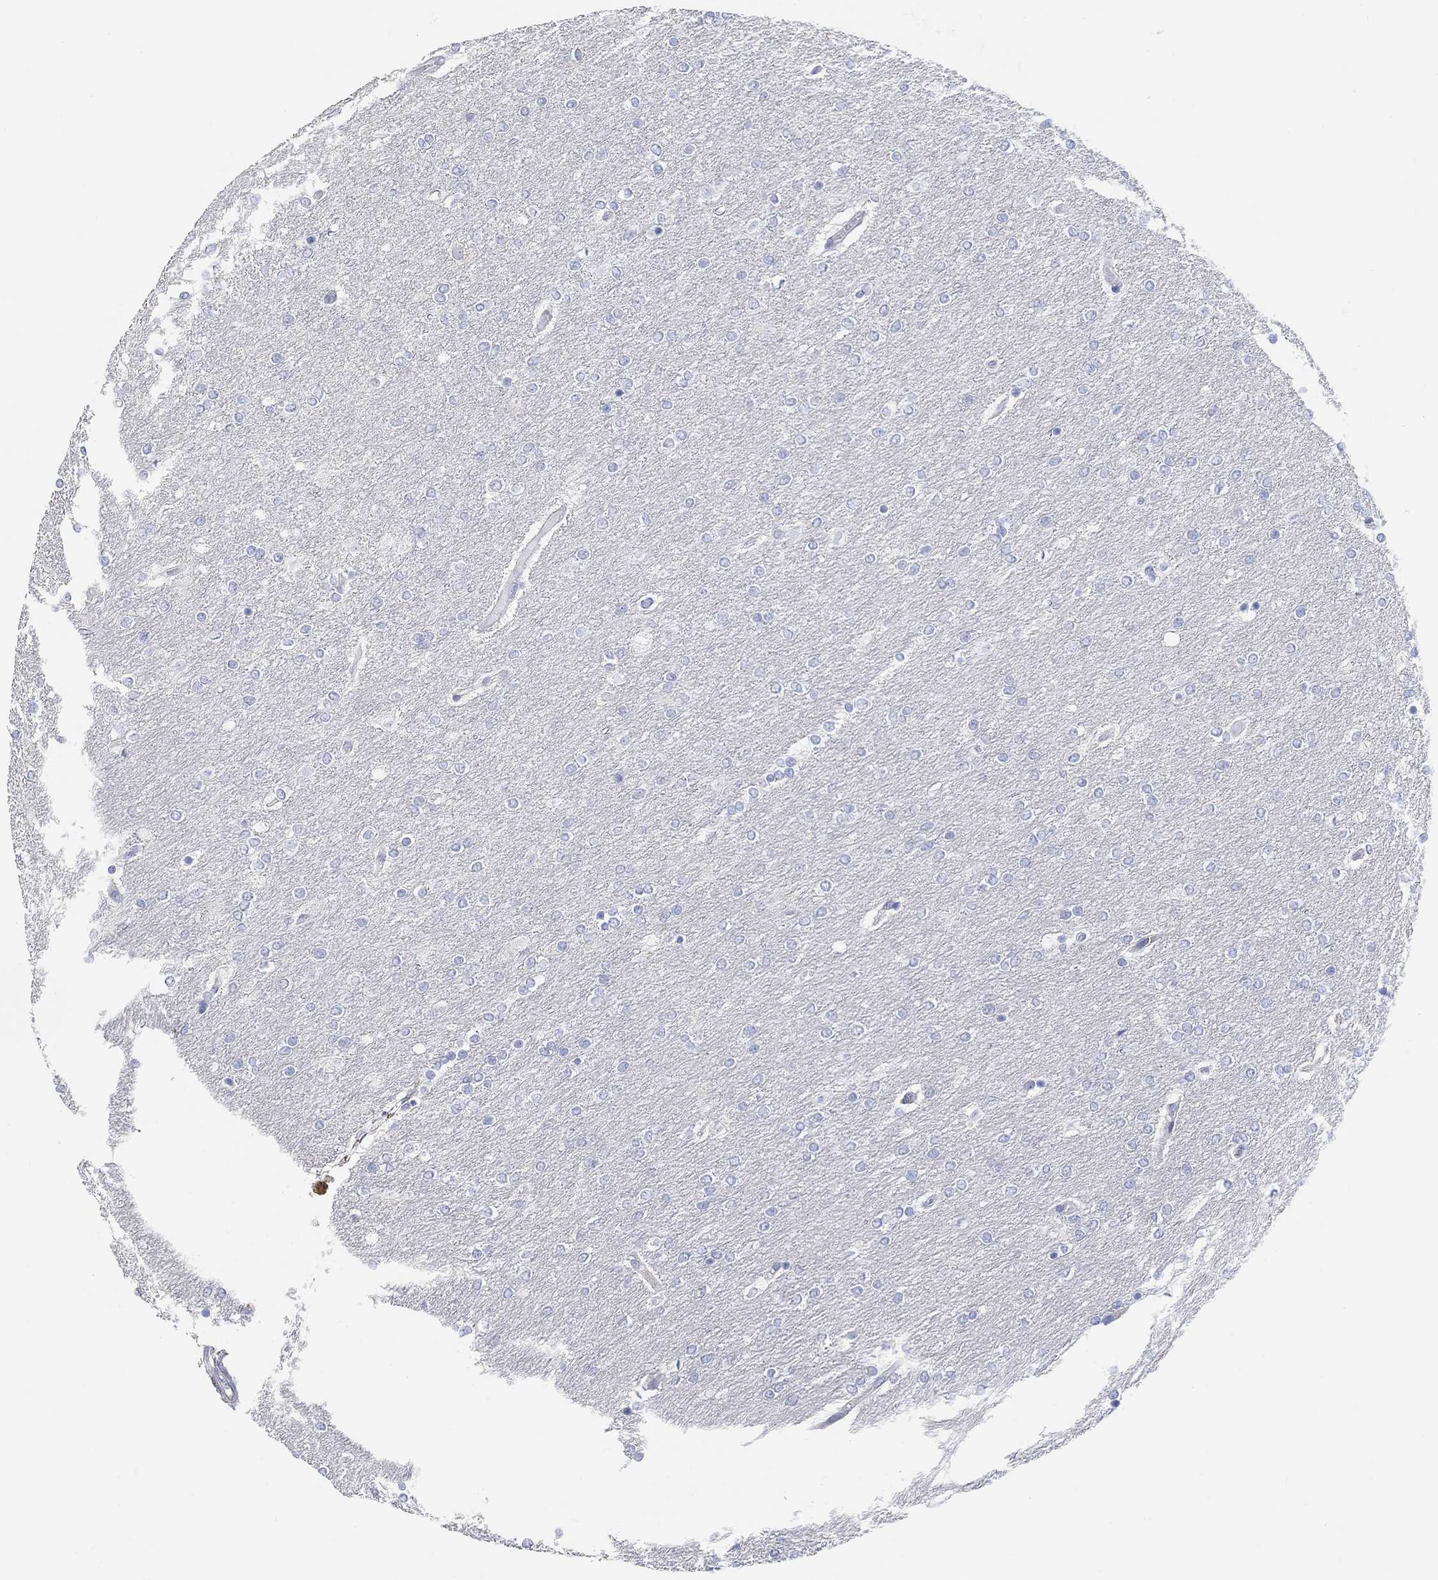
{"staining": {"intensity": "negative", "quantity": "none", "location": "none"}, "tissue": "glioma", "cell_type": "Tumor cells", "image_type": "cancer", "snomed": [{"axis": "morphology", "description": "Glioma, malignant, High grade"}, {"axis": "topography", "description": "Brain"}], "caption": "High magnification brightfield microscopy of glioma stained with DAB (brown) and counterstained with hematoxylin (blue): tumor cells show no significant expression. Brightfield microscopy of immunohistochemistry (IHC) stained with DAB (brown) and hematoxylin (blue), captured at high magnification.", "gene": "NLRP14", "patient": {"sex": "female", "age": 61}}